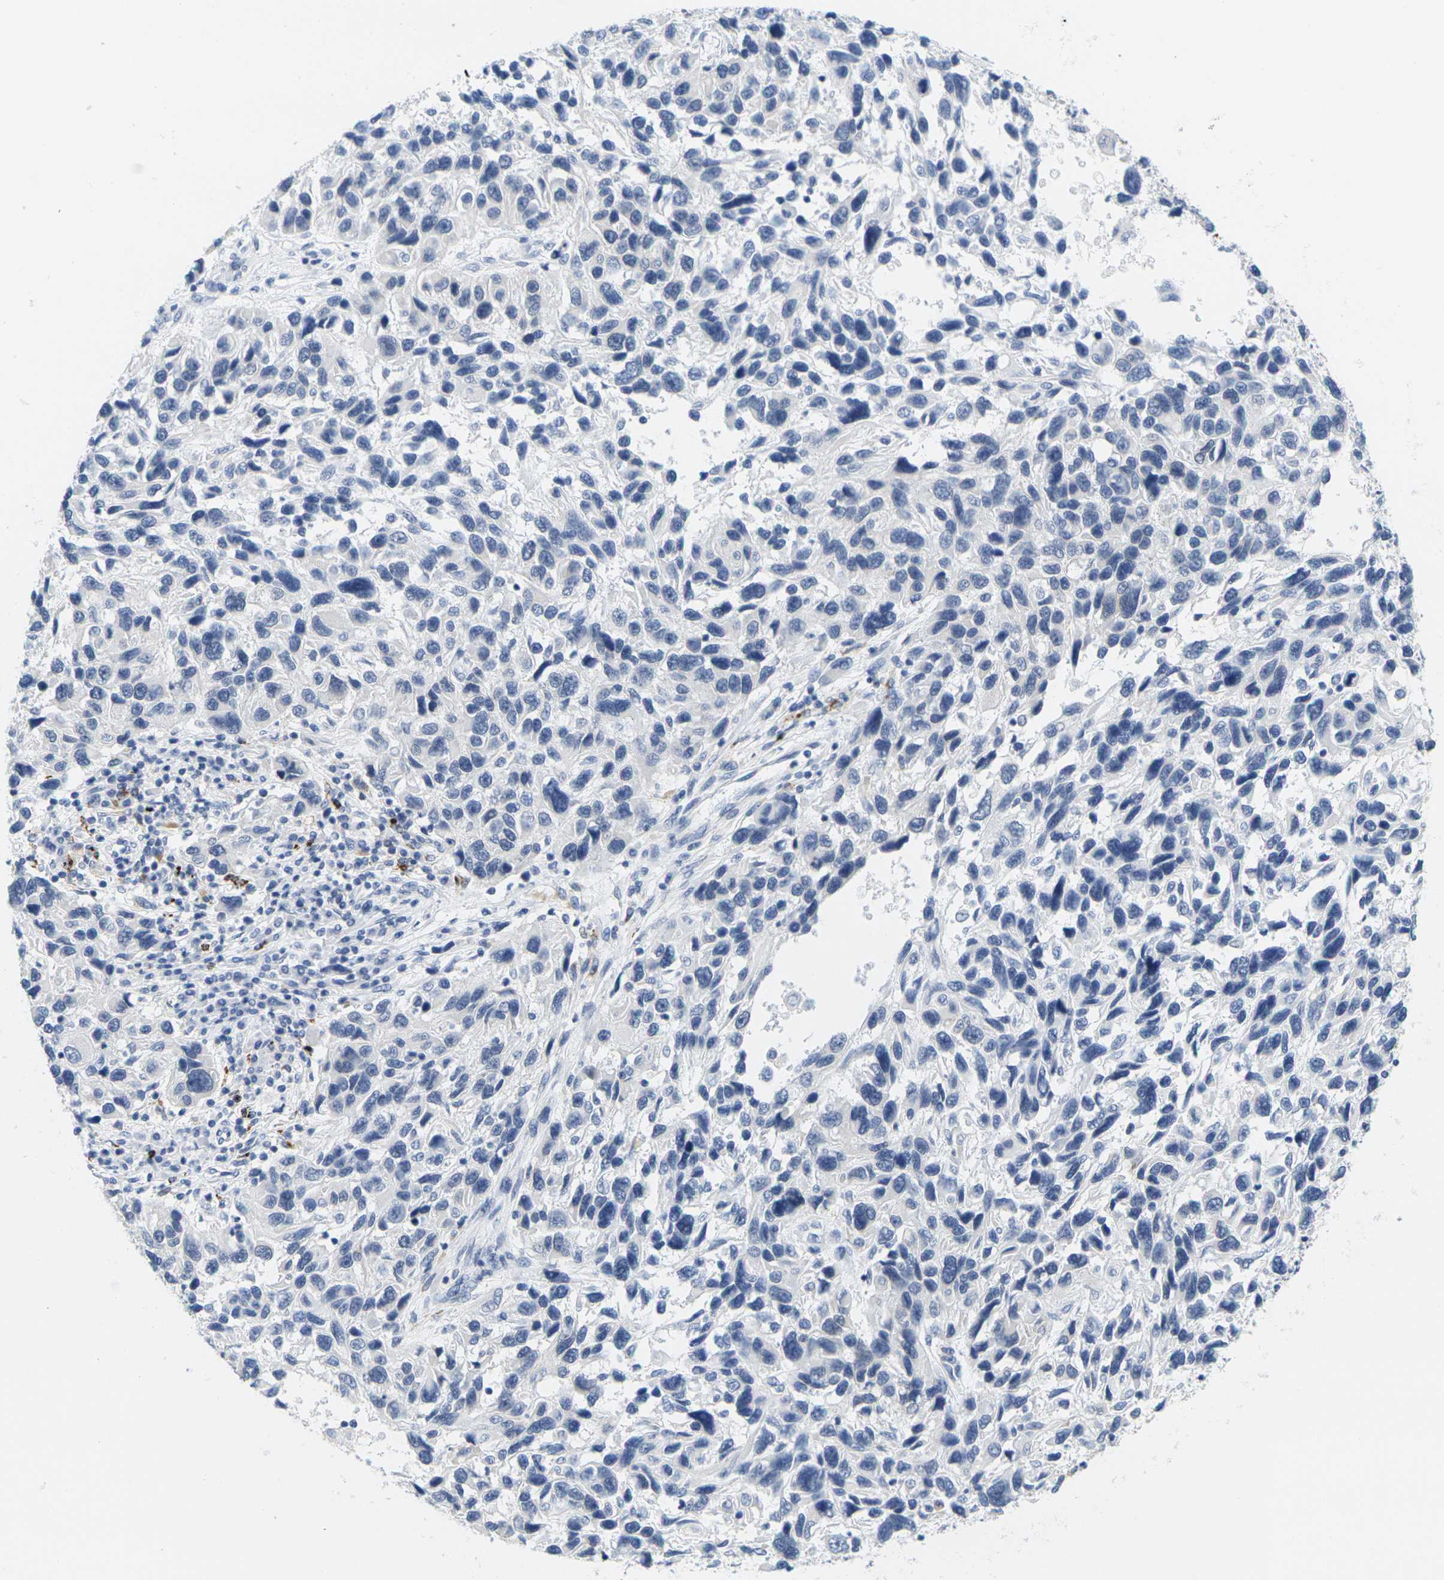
{"staining": {"intensity": "negative", "quantity": "none", "location": "none"}, "tissue": "melanoma", "cell_type": "Tumor cells", "image_type": "cancer", "snomed": [{"axis": "morphology", "description": "Malignant melanoma, NOS"}, {"axis": "topography", "description": "Skin"}], "caption": "Immunohistochemical staining of human melanoma displays no significant expression in tumor cells. (DAB (3,3'-diaminobenzidine) immunohistochemistry visualized using brightfield microscopy, high magnification).", "gene": "HLA-DOB", "patient": {"sex": "male", "age": 53}}